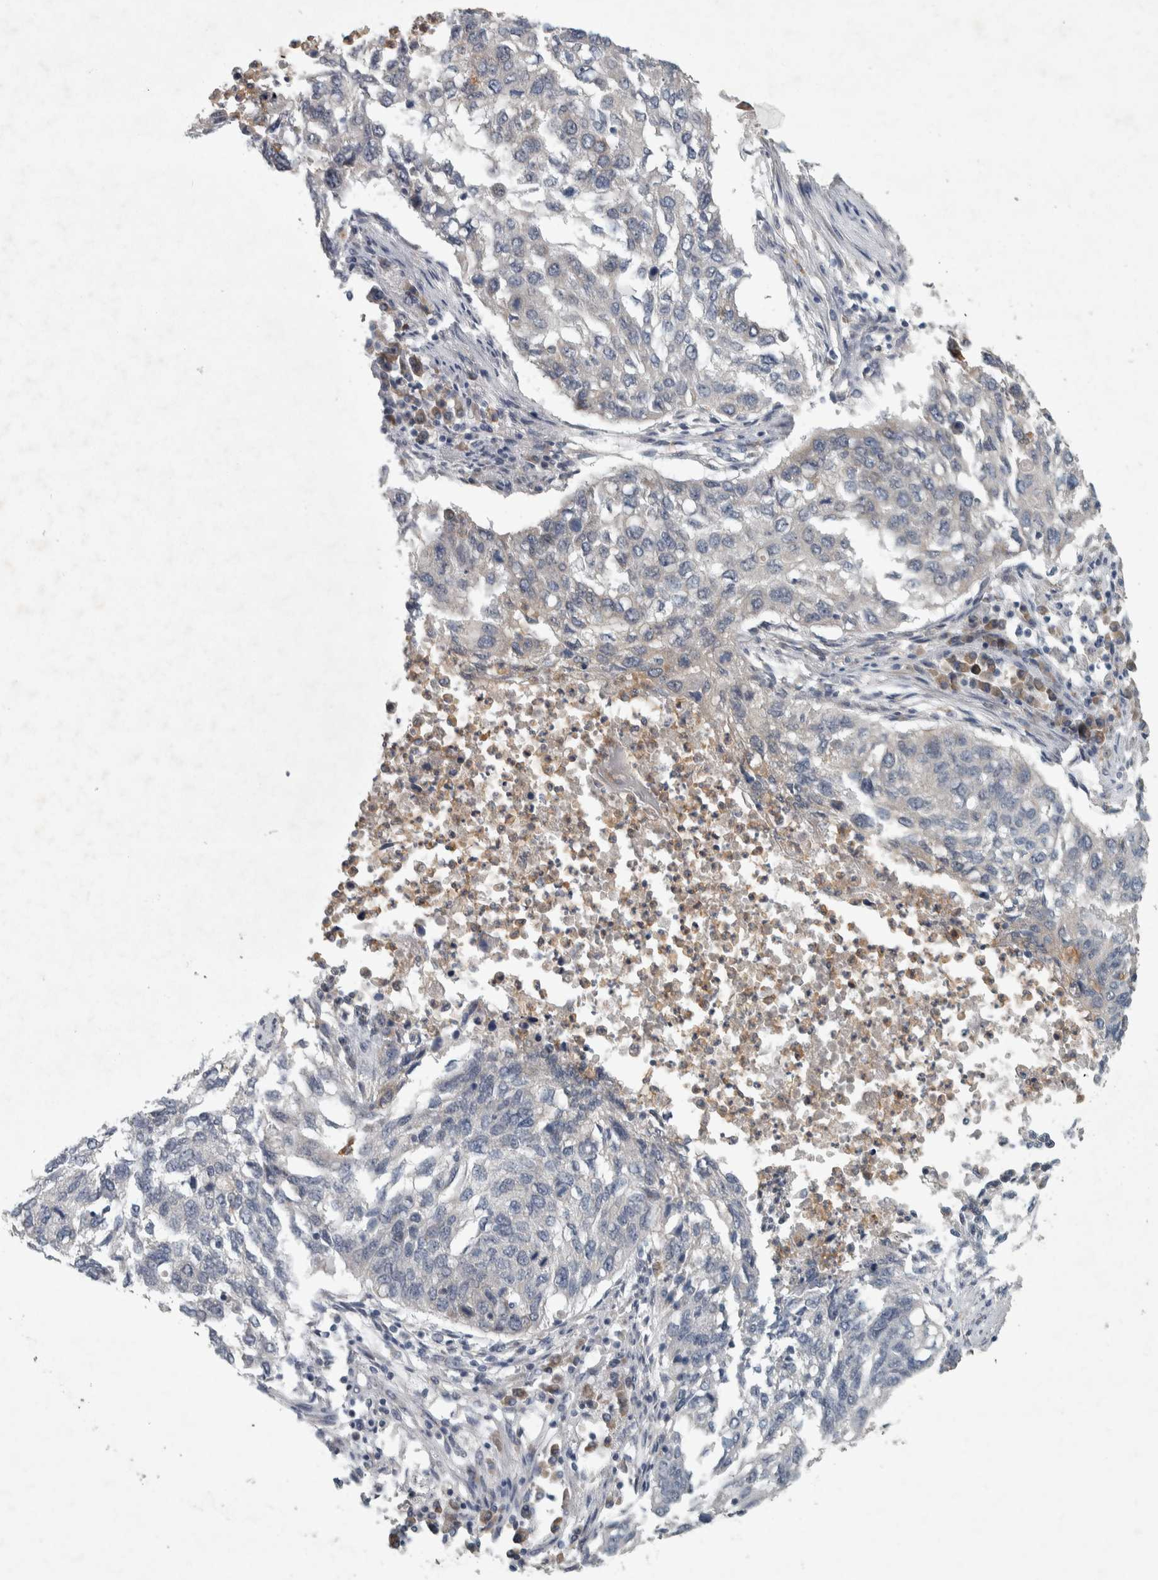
{"staining": {"intensity": "negative", "quantity": "none", "location": "none"}, "tissue": "lung cancer", "cell_type": "Tumor cells", "image_type": "cancer", "snomed": [{"axis": "morphology", "description": "Squamous cell carcinoma, NOS"}, {"axis": "topography", "description": "Lung"}], "caption": "Tumor cells are negative for brown protein staining in lung squamous cell carcinoma.", "gene": "SRP68", "patient": {"sex": "female", "age": 63}}